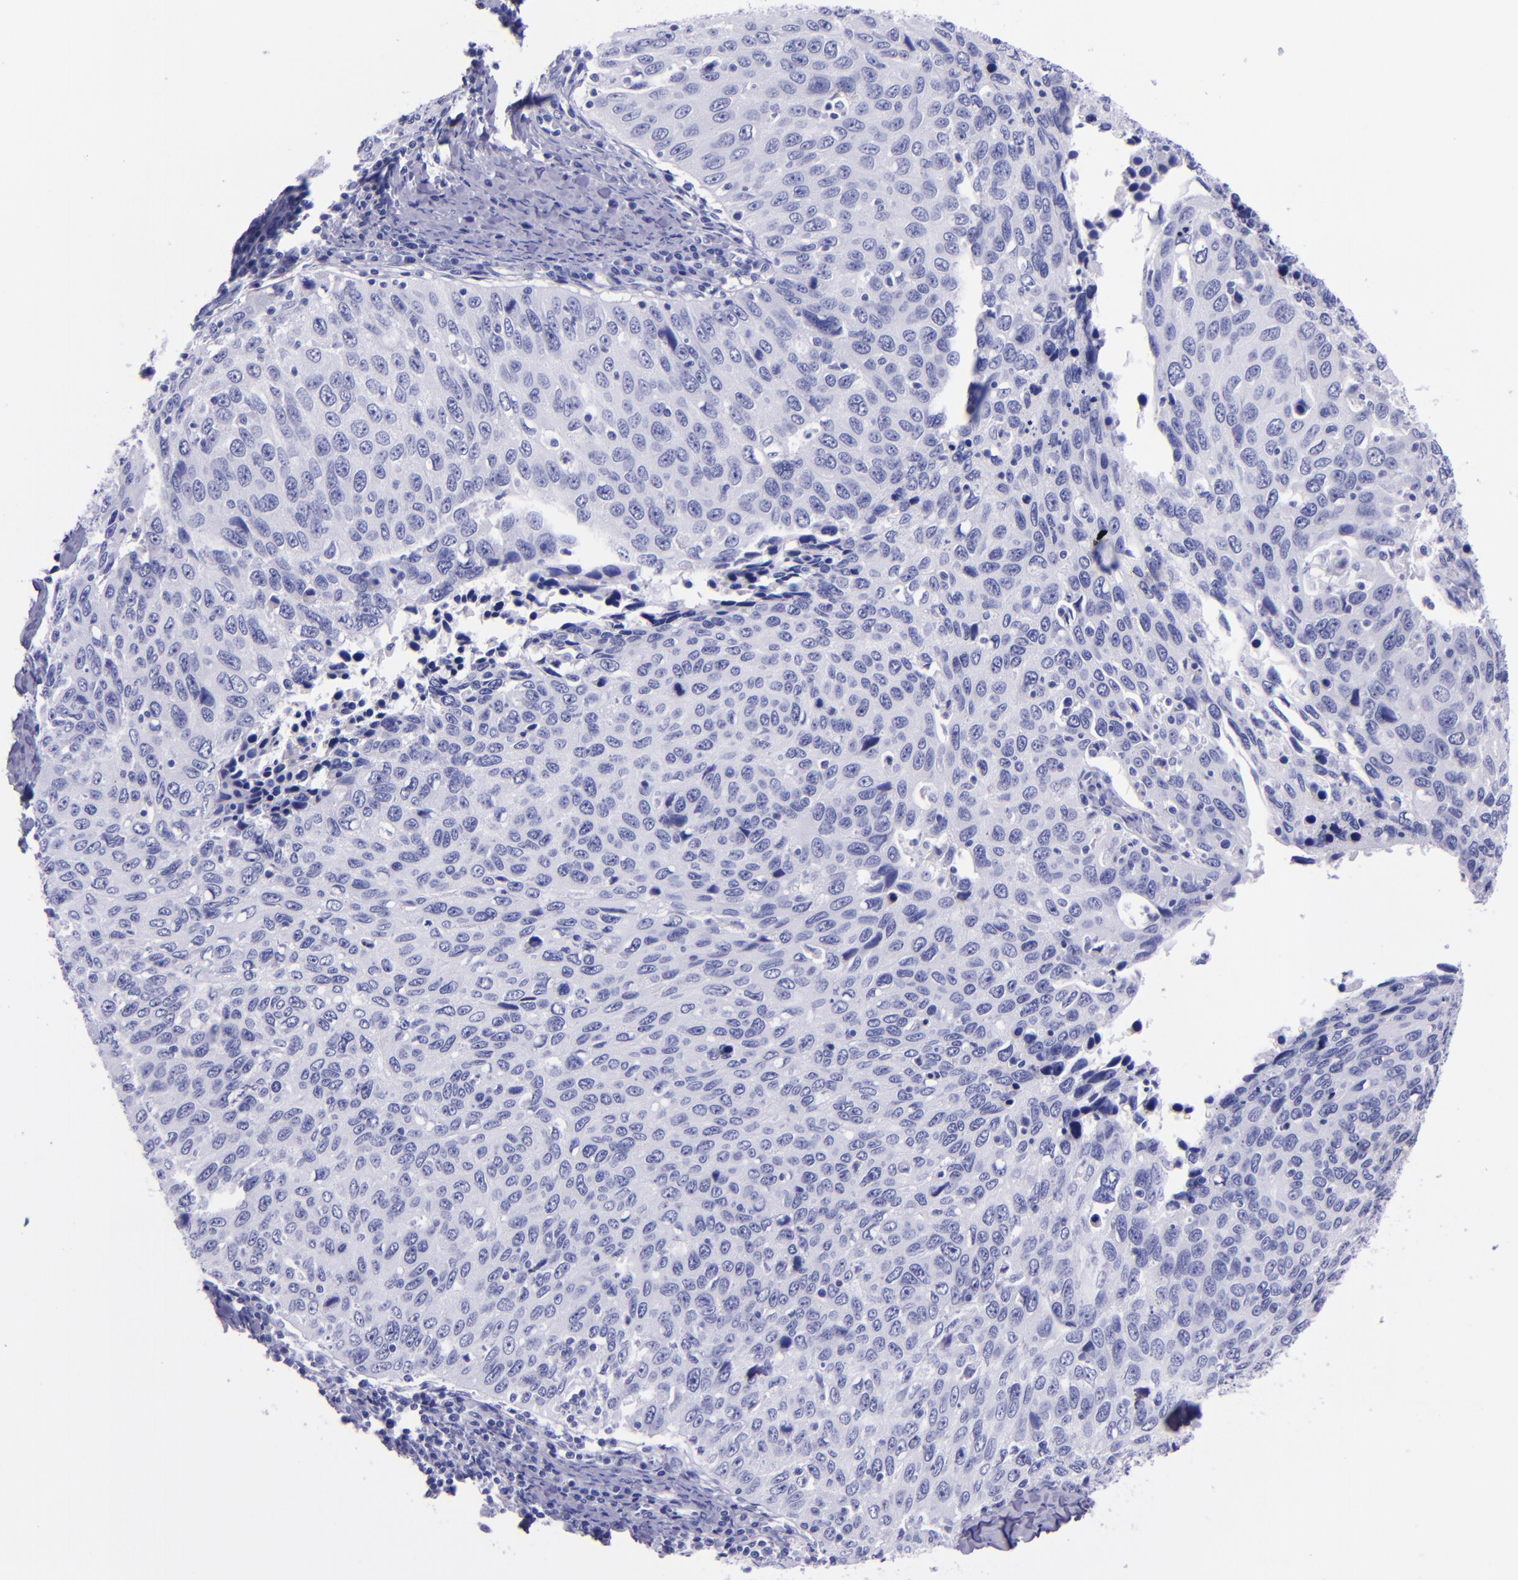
{"staining": {"intensity": "negative", "quantity": "none", "location": "none"}, "tissue": "cervical cancer", "cell_type": "Tumor cells", "image_type": "cancer", "snomed": [{"axis": "morphology", "description": "Squamous cell carcinoma, NOS"}, {"axis": "topography", "description": "Cervix"}], "caption": "This is a micrograph of immunohistochemistry (IHC) staining of cervical cancer, which shows no staining in tumor cells.", "gene": "MBP", "patient": {"sex": "female", "age": 53}}